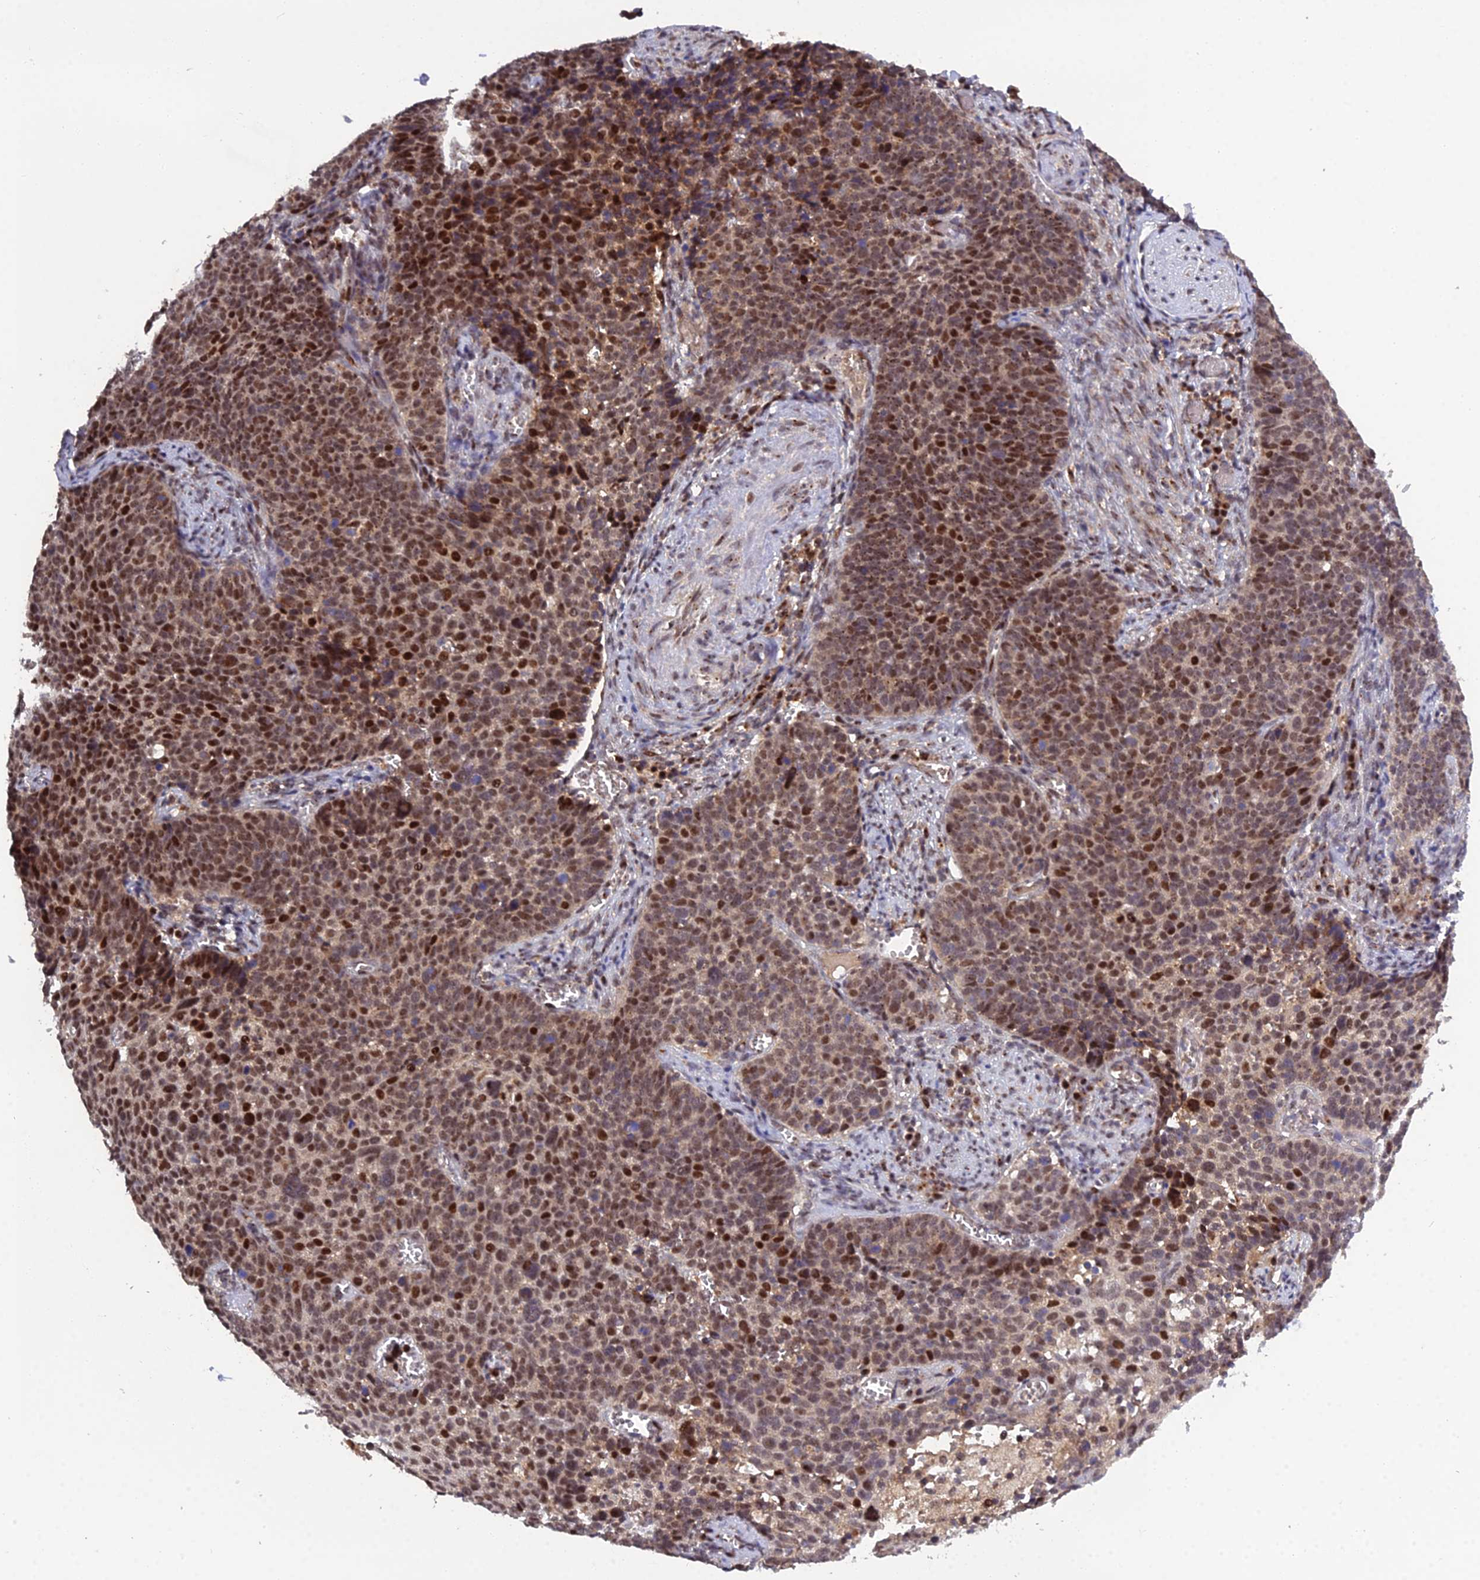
{"staining": {"intensity": "strong", "quantity": "25%-75%", "location": "nuclear"}, "tissue": "cervical cancer", "cell_type": "Tumor cells", "image_type": "cancer", "snomed": [{"axis": "morphology", "description": "Normal tissue, NOS"}, {"axis": "morphology", "description": "Squamous cell carcinoma, NOS"}, {"axis": "topography", "description": "Cervix"}], "caption": "Cervical cancer (squamous cell carcinoma) stained with DAB (3,3'-diaminobenzidine) IHC reveals high levels of strong nuclear expression in about 25%-75% of tumor cells. The staining is performed using DAB (3,3'-diaminobenzidine) brown chromogen to label protein expression. The nuclei are counter-stained blue using hematoxylin.", "gene": "ARL2", "patient": {"sex": "female", "age": 39}}